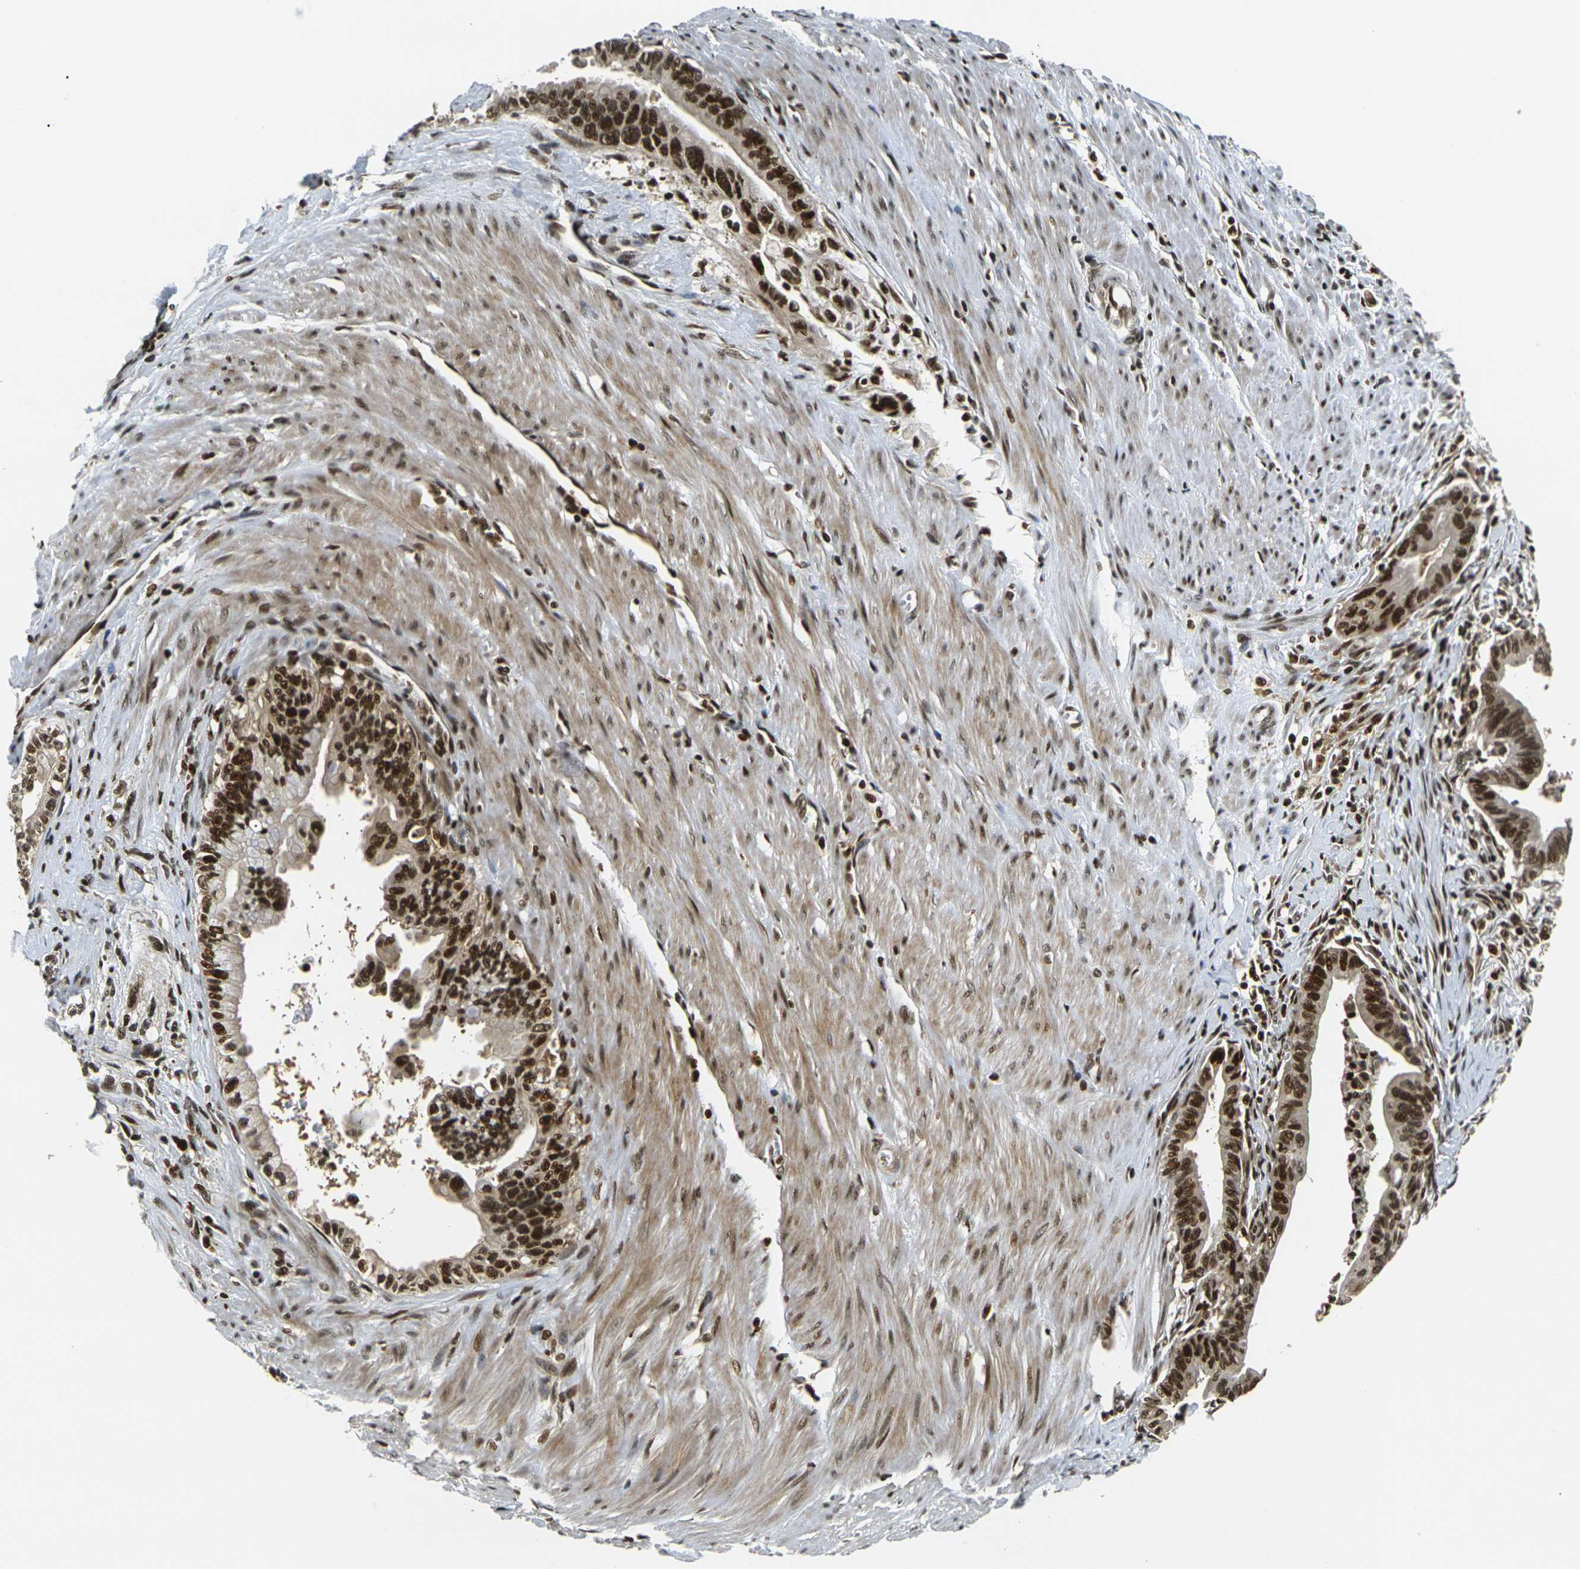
{"staining": {"intensity": "strong", "quantity": ">75%", "location": "cytoplasmic/membranous,nuclear"}, "tissue": "pancreatic cancer", "cell_type": "Tumor cells", "image_type": "cancer", "snomed": [{"axis": "morphology", "description": "Adenocarcinoma, NOS"}, {"axis": "topography", "description": "Pancreas"}], "caption": "Immunohistochemistry (DAB (3,3'-diaminobenzidine)) staining of pancreatic cancer shows strong cytoplasmic/membranous and nuclear protein expression in approximately >75% of tumor cells. Using DAB (brown) and hematoxylin (blue) stains, captured at high magnification using brightfield microscopy.", "gene": "ACTL6A", "patient": {"sex": "male", "age": 70}}